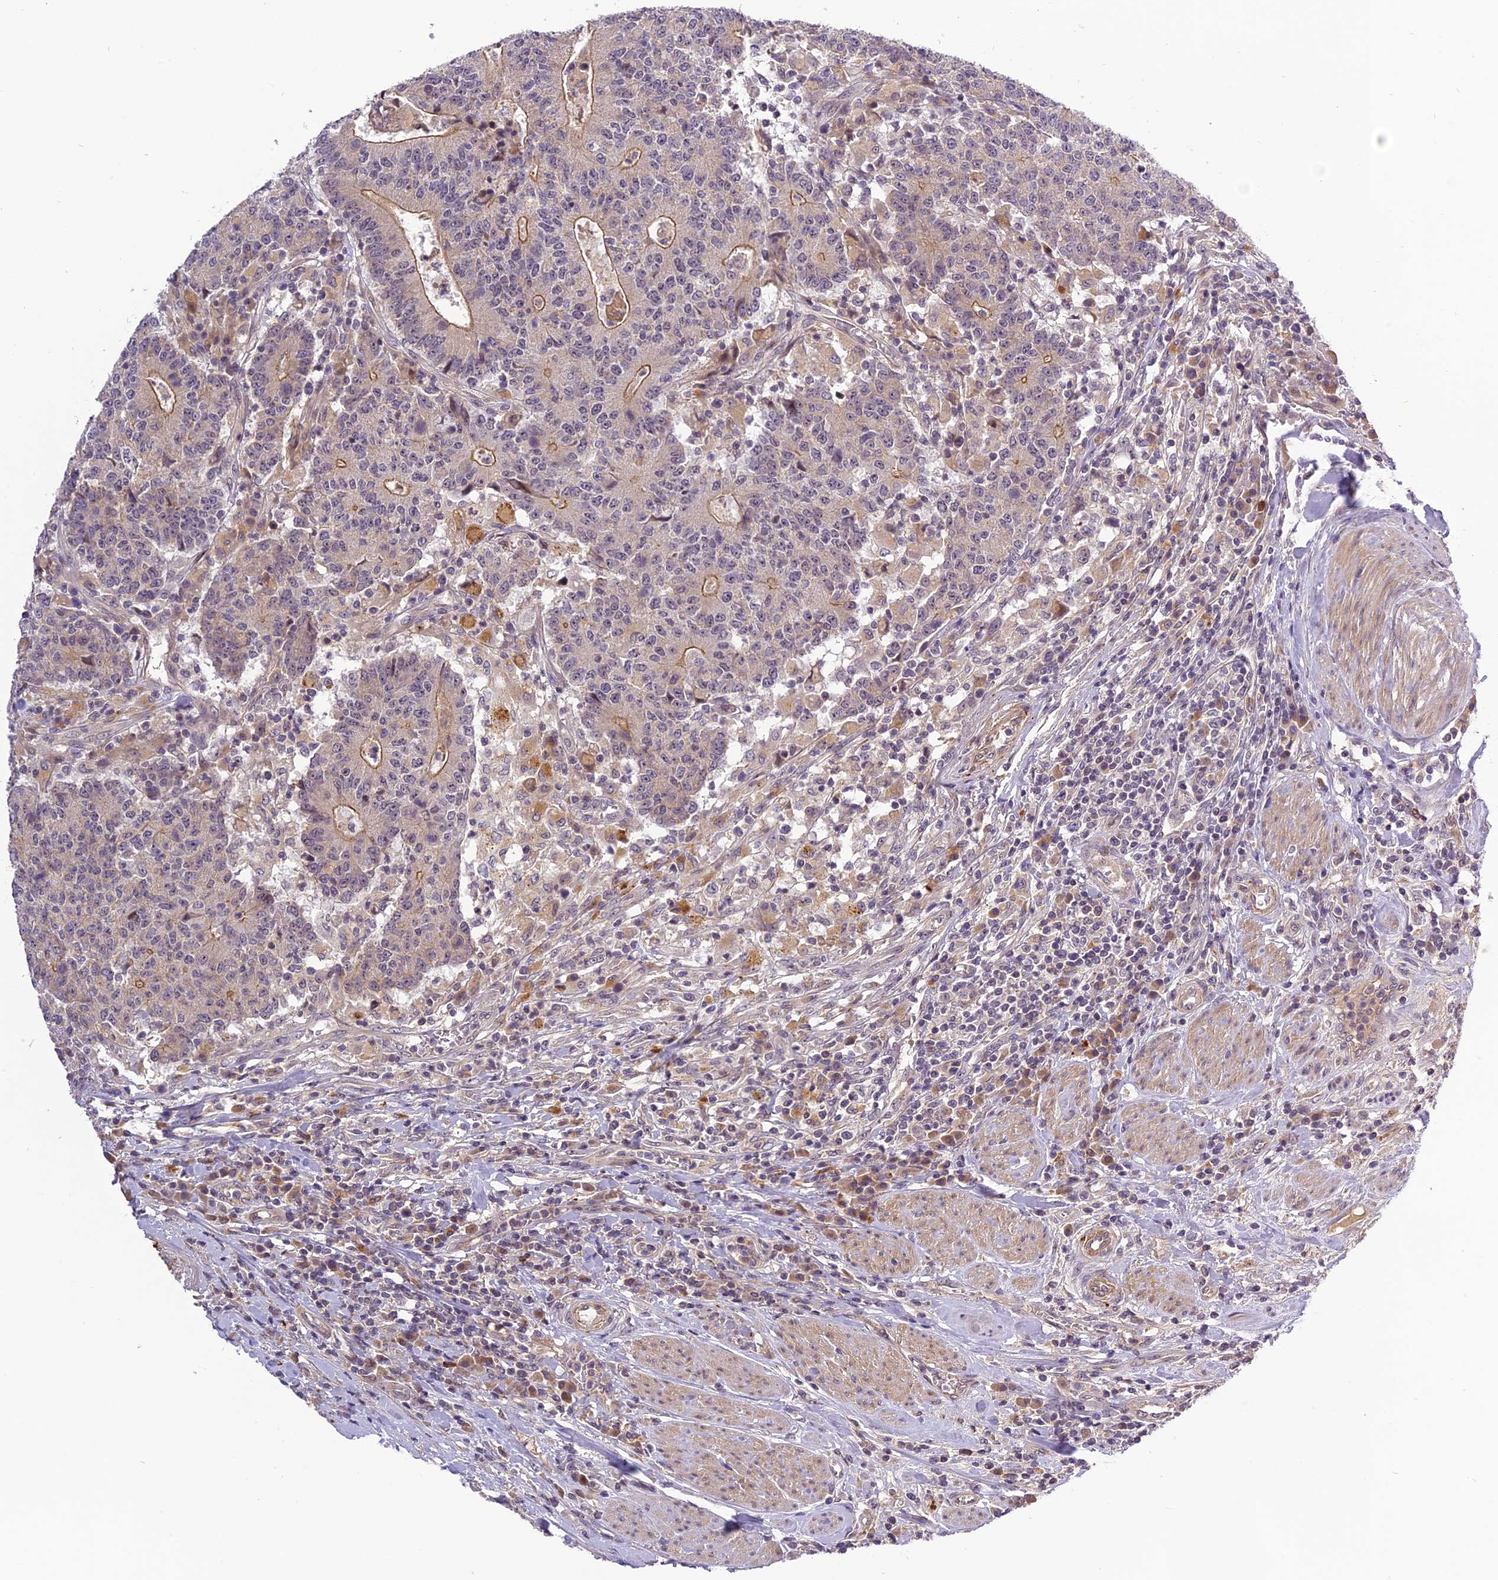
{"staining": {"intensity": "moderate", "quantity": "<25%", "location": "cytoplasmic/membranous"}, "tissue": "colorectal cancer", "cell_type": "Tumor cells", "image_type": "cancer", "snomed": [{"axis": "morphology", "description": "Adenocarcinoma, NOS"}, {"axis": "topography", "description": "Colon"}], "caption": "Colorectal cancer stained with DAB immunohistochemistry displays low levels of moderate cytoplasmic/membranous staining in about <25% of tumor cells.", "gene": "FNIP2", "patient": {"sex": "female", "age": 75}}